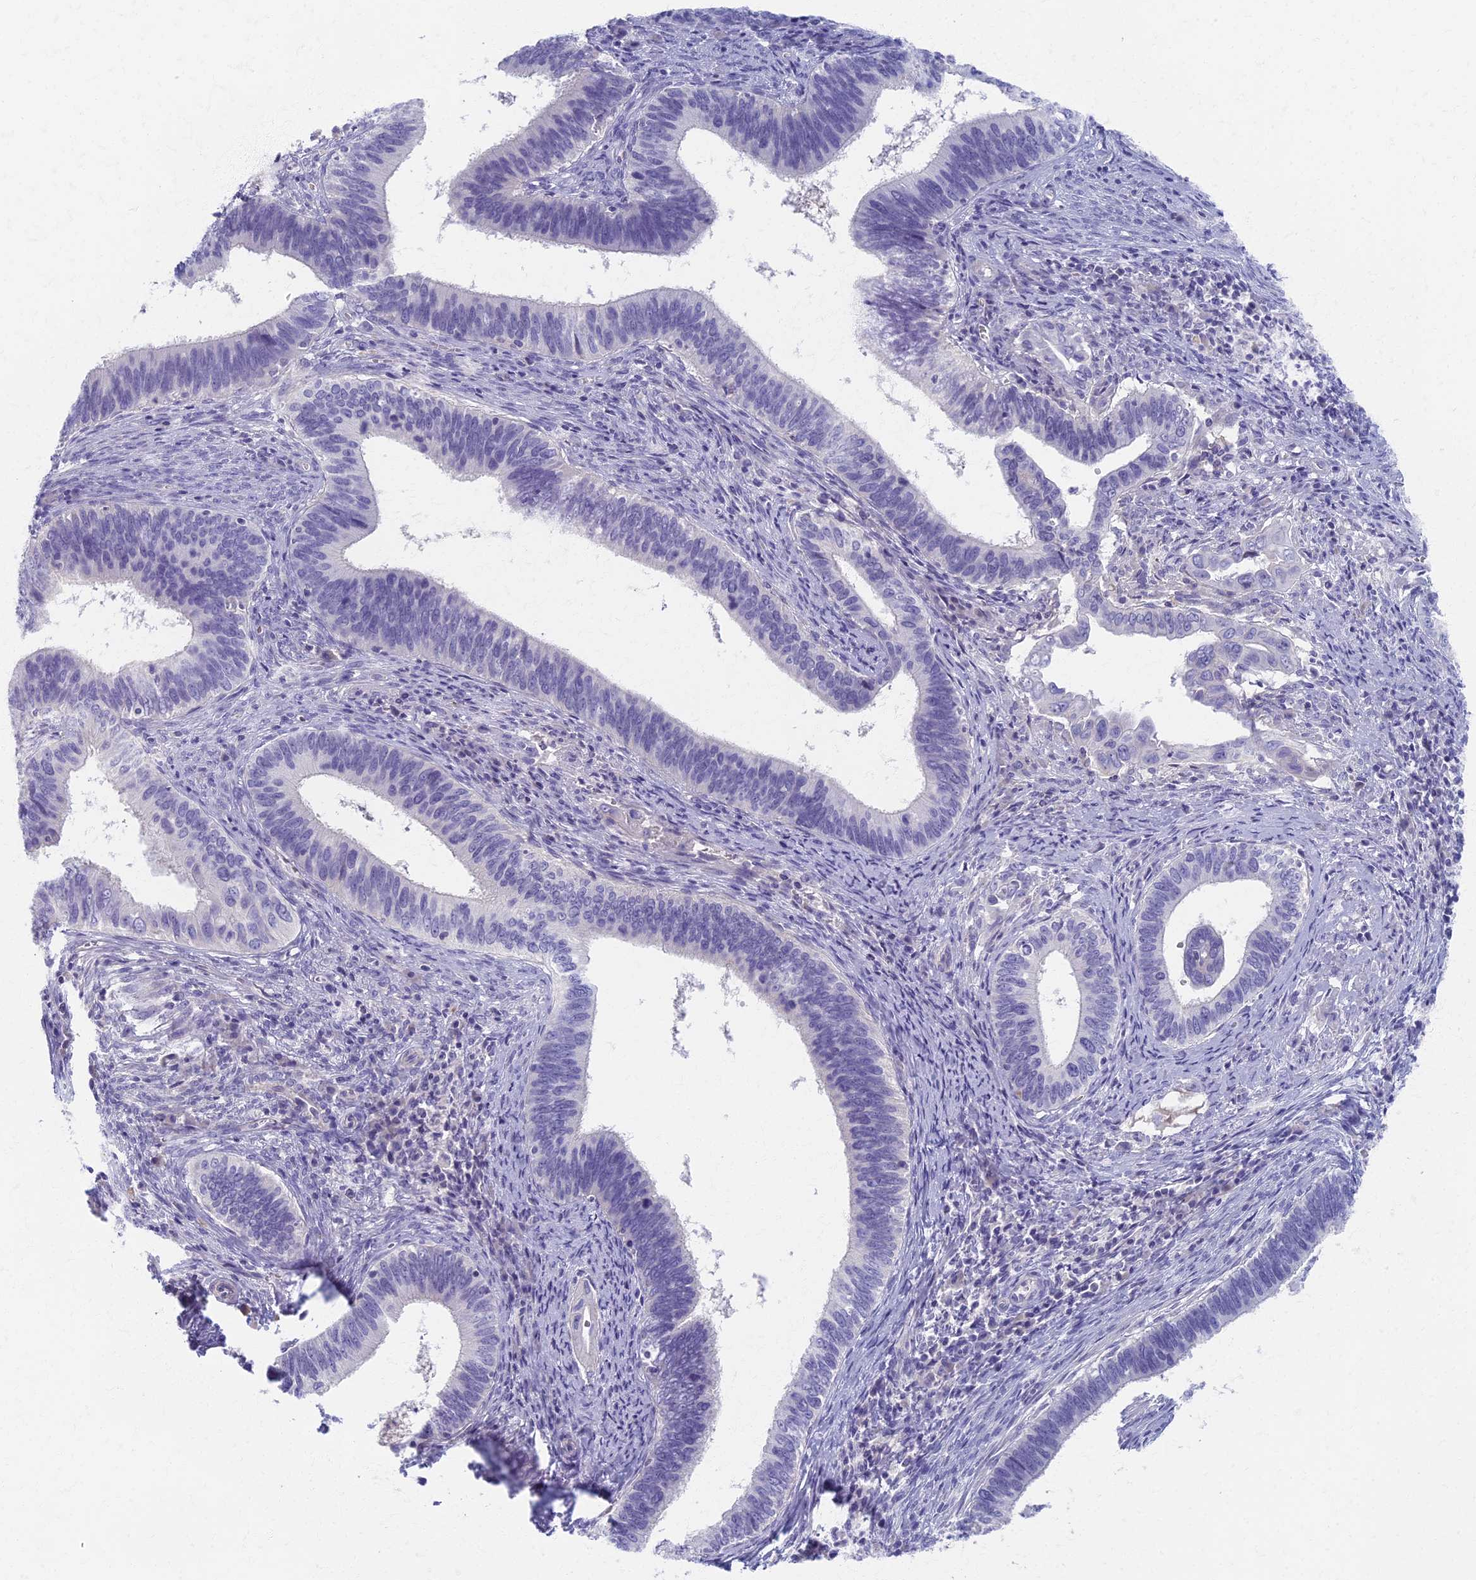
{"staining": {"intensity": "negative", "quantity": "none", "location": "none"}, "tissue": "cervical cancer", "cell_type": "Tumor cells", "image_type": "cancer", "snomed": [{"axis": "morphology", "description": "Adenocarcinoma, NOS"}, {"axis": "topography", "description": "Cervix"}], "caption": "DAB (3,3'-diaminobenzidine) immunohistochemical staining of human cervical adenocarcinoma exhibits no significant staining in tumor cells.", "gene": "AP4E1", "patient": {"sex": "female", "age": 42}}